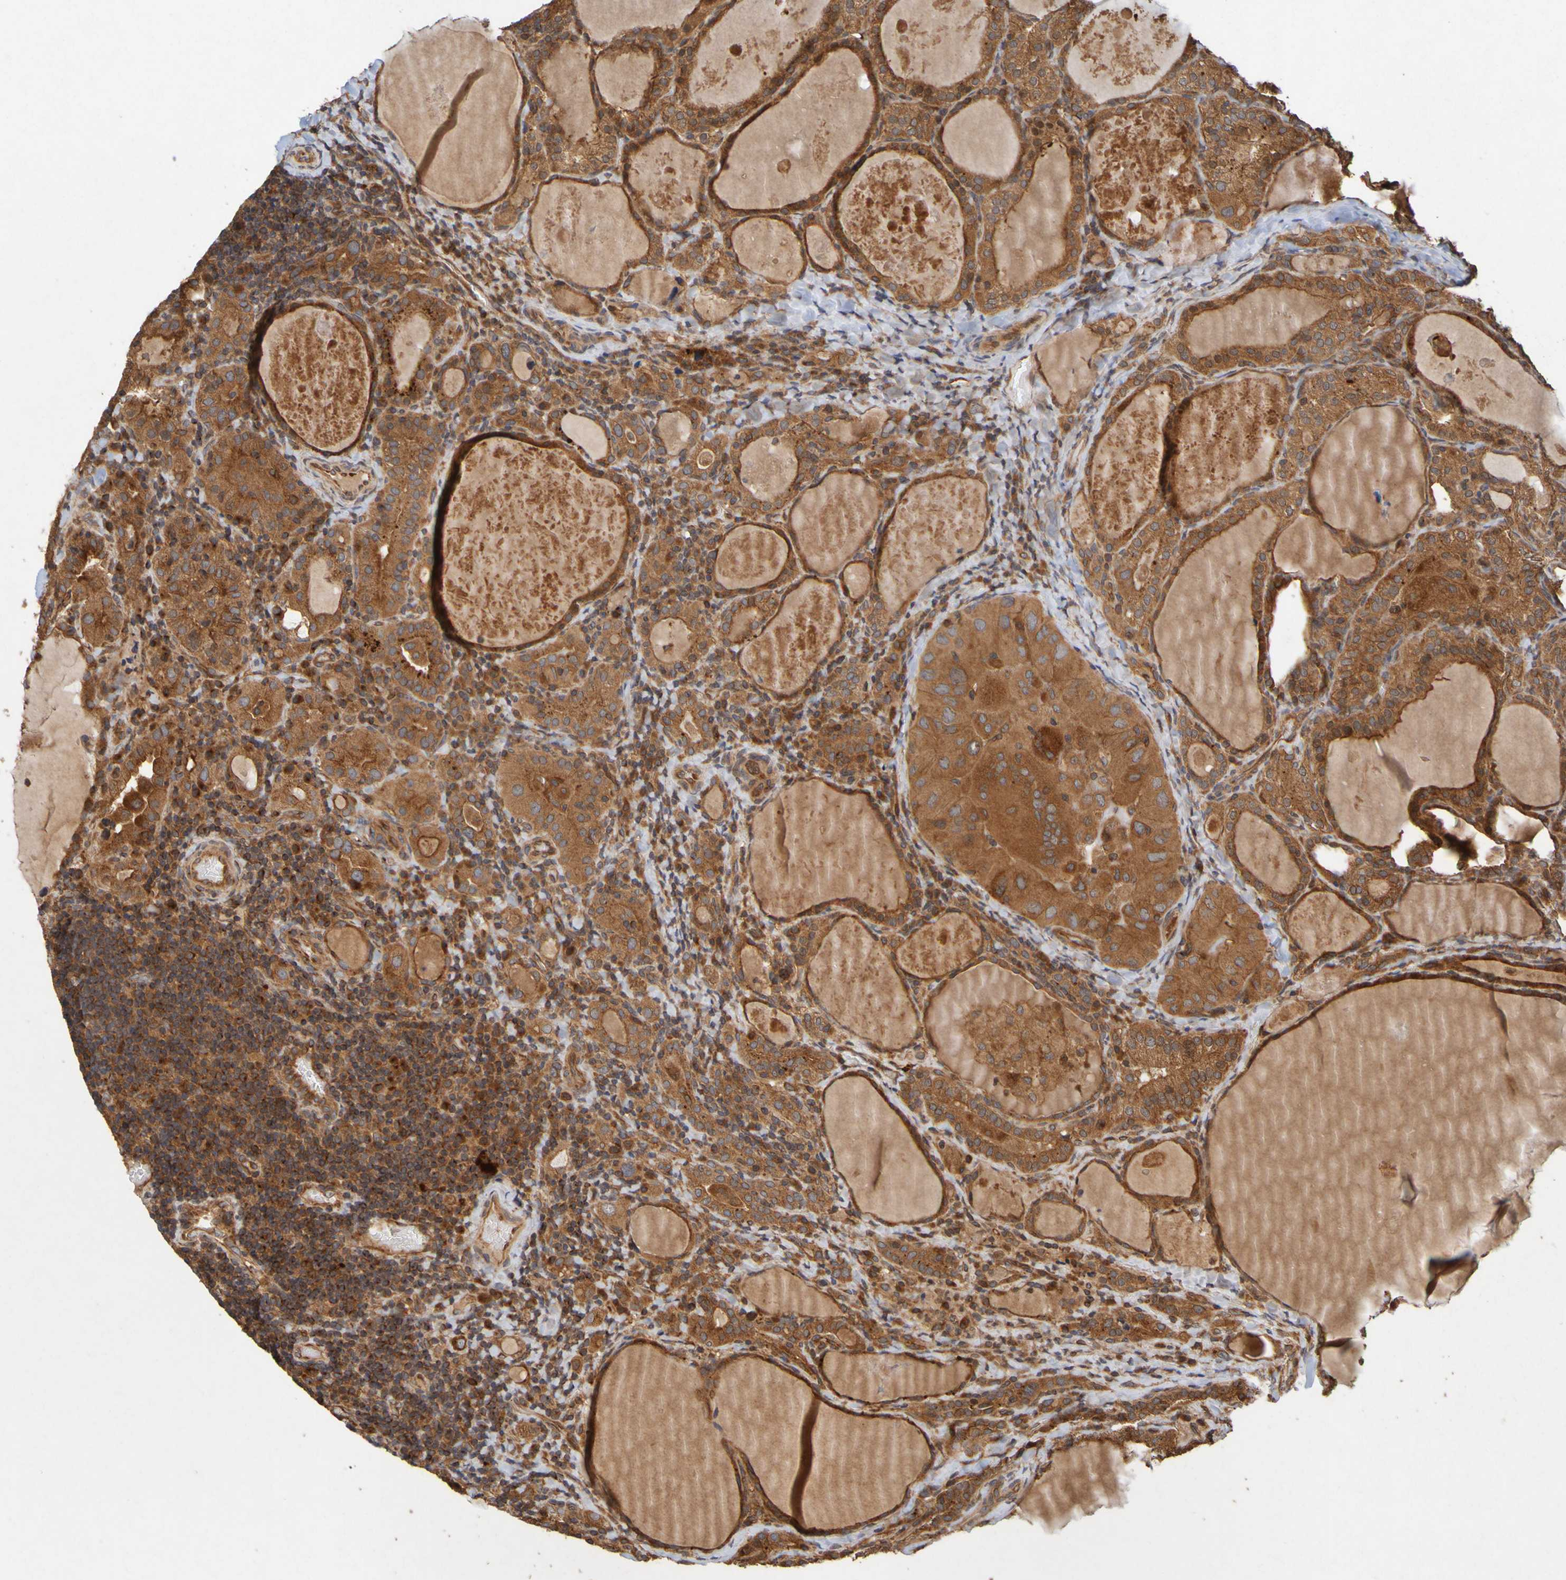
{"staining": {"intensity": "strong", "quantity": ">75%", "location": "cytoplasmic/membranous"}, "tissue": "thyroid cancer", "cell_type": "Tumor cells", "image_type": "cancer", "snomed": [{"axis": "morphology", "description": "Papillary adenocarcinoma, NOS"}, {"axis": "topography", "description": "Thyroid gland"}], "caption": "A high amount of strong cytoplasmic/membranous positivity is seen in approximately >75% of tumor cells in thyroid cancer tissue.", "gene": "OCRL", "patient": {"sex": "female", "age": 42}}